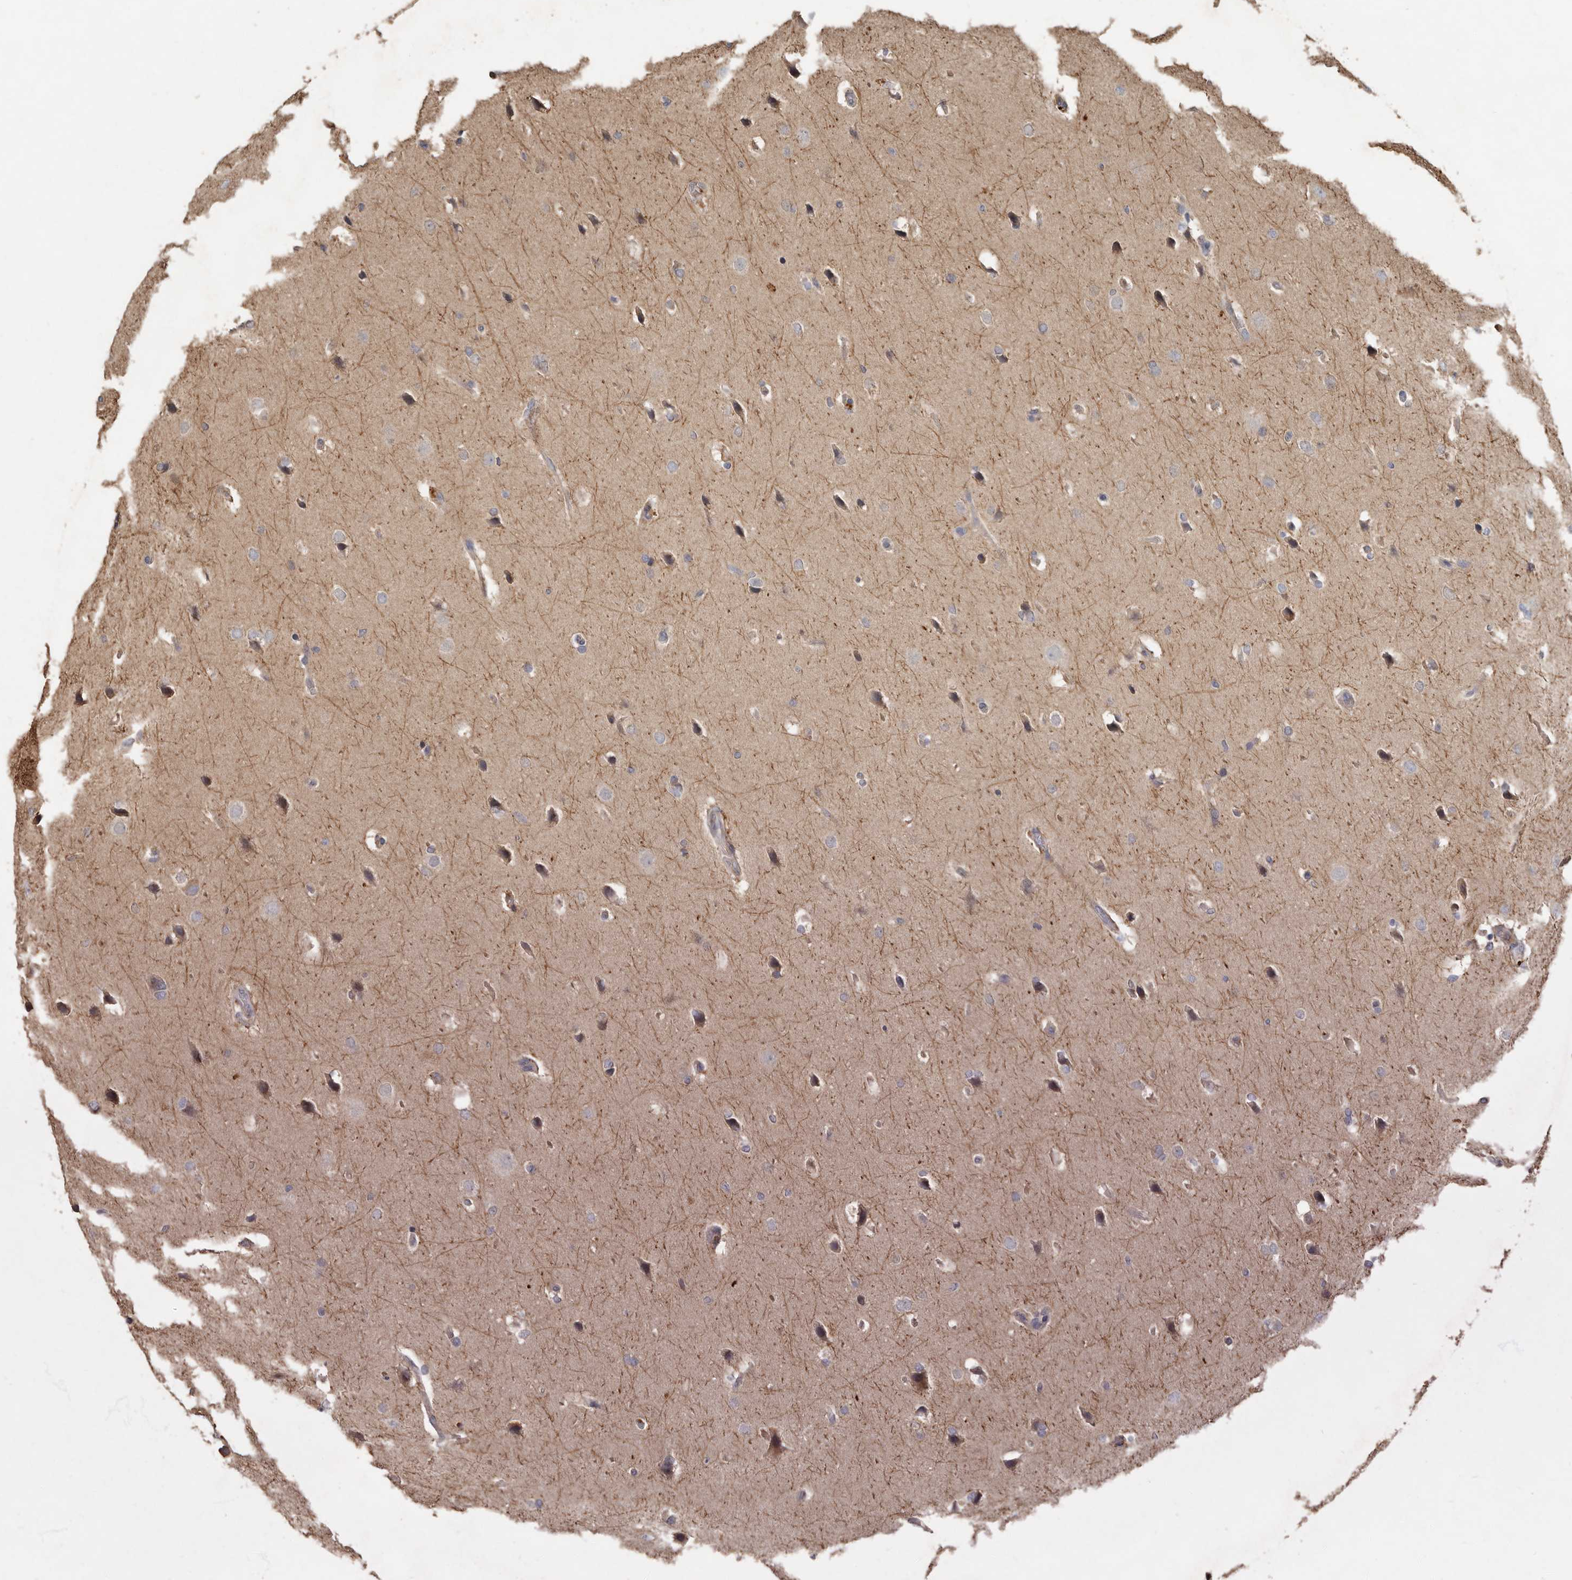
{"staining": {"intensity": "negative", "quantity": "none", "location": "none"}, "tissue": "glioma", "cell_type": "Tumor cells", "image_type": "cancer", "snomed": [{"axis": "morphology", "description": "Glioma, malignant, Low grade"}, {"axis": "topography", "description": "Brain"}], "caption": "Immunohistochemical staining of glioma exhibits no significant staining in tumor cells. The staining is performed using DAB (3,3'-diaminobenzidine) brown chromogen with nuclei counter-stained in using hematoxylin.", "gene": "KIF26B", "patient": {"sex": "female", "age": 37}}